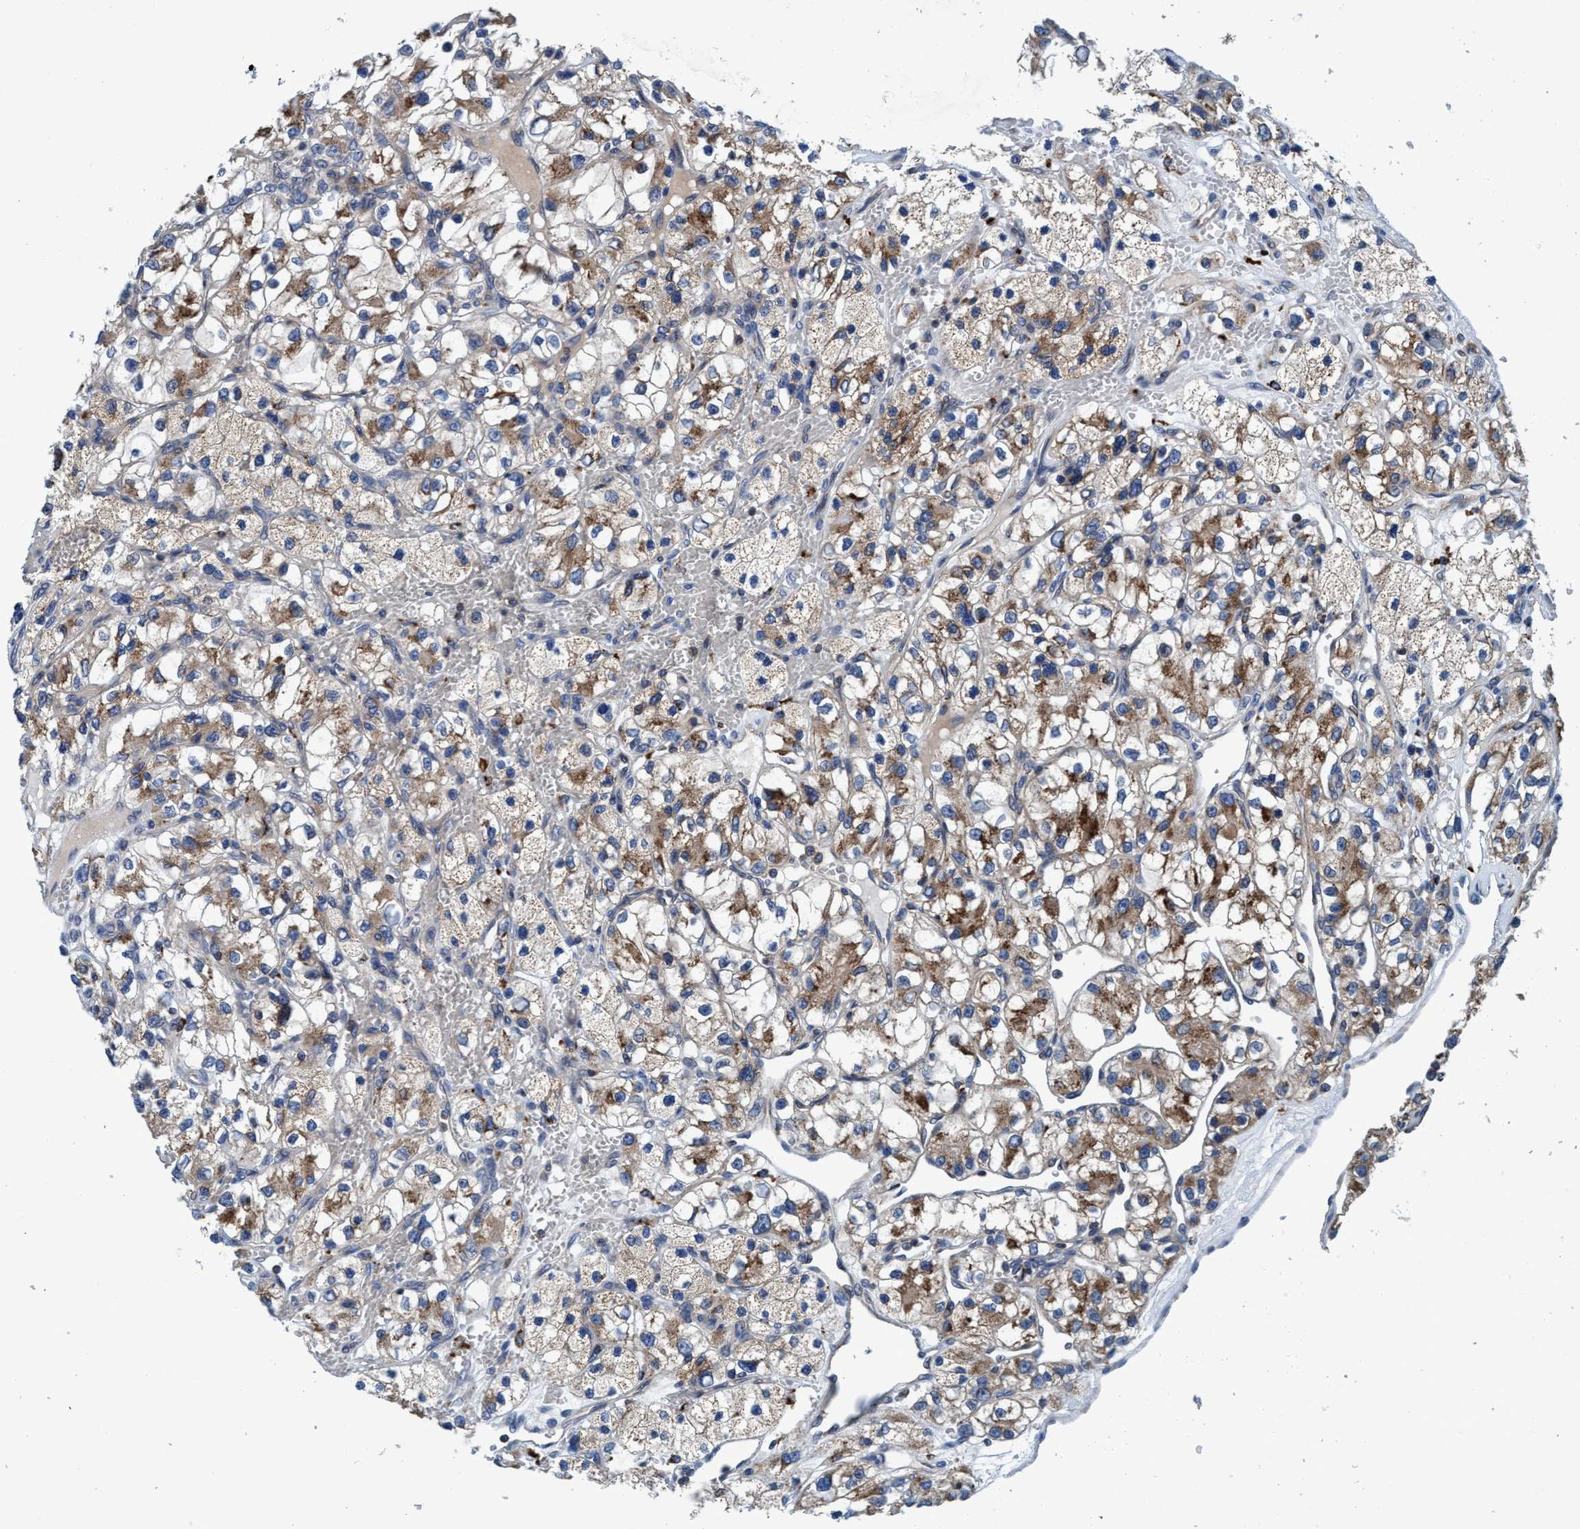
{"staining": {"intensity": "moderate", "quantity": "25%-75%", "location": "cytoplasmic/membranous"}, "tissue": "renal cancer", "cell_type": "Tumor cells", "image_type": "cancer", "snomed": [{"axis": "morphology", "description": "Adenocarcinoma, NOS"}, {"axis": "topography", "description": "Kidney"}], "caption": "Immunohistochemical staining of human renal cancer demonstrates medium levels of moderate cytoplasmic/membranous protein positivity in about 25%-75% of tumor cells. (brown staining indicates protein expression, while blue staining denotes nuclei).", "gene": "ENDOG", "patient": {"sex": "female", "age": 57}}